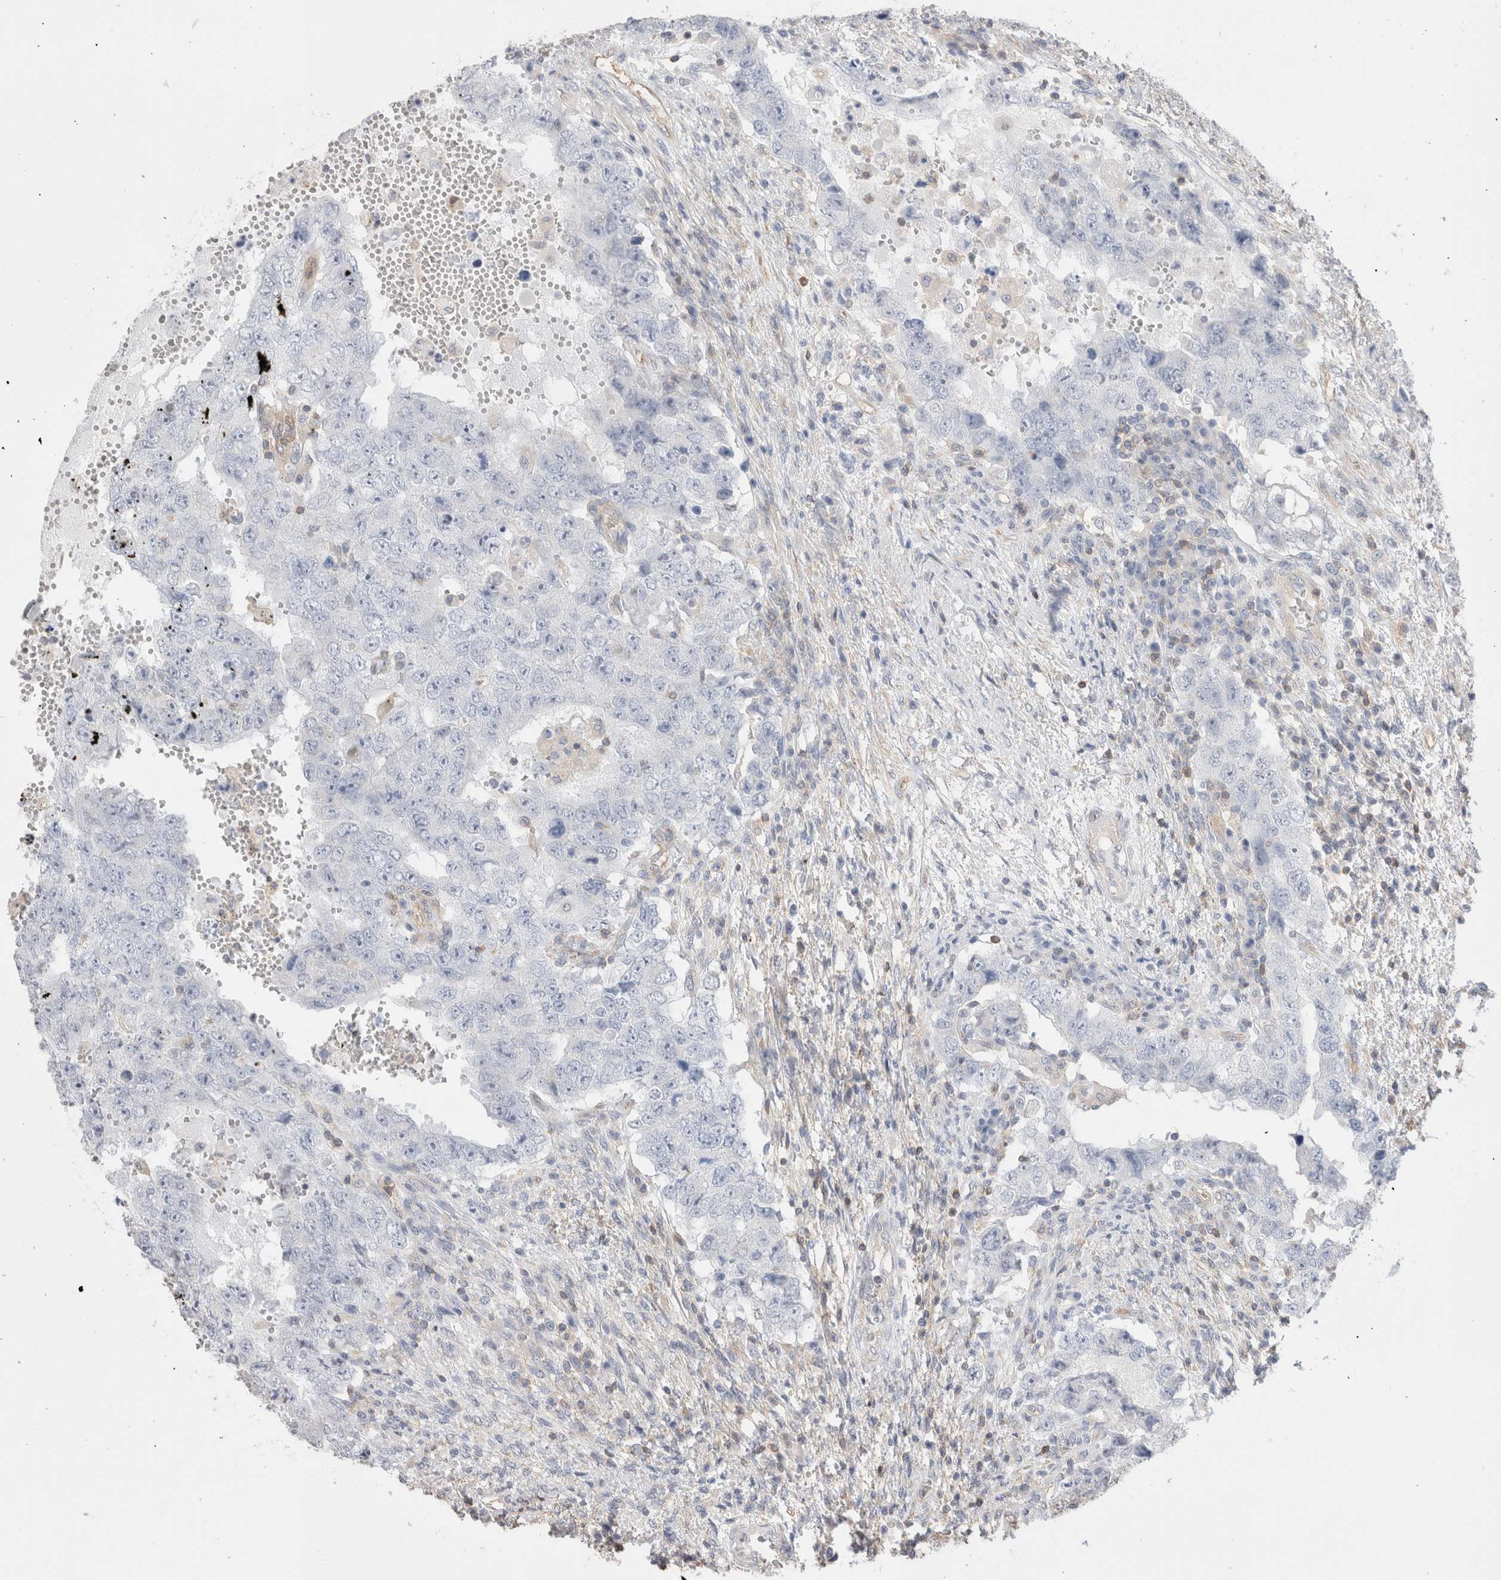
{"staining": {"intensity": "negative", "quantity": "none", "location": "none"}, "tissue": "testis cancer", "cell_type": "Tumor cells", "image_type": "cancer", "snomed": [{"axis": "morphology", "description": "Carcinoma, Embryonal, NOS"}, {"axis": "topography", "description": "Testis"}], "caption": "Testis embryonal carcinoma was stained to show a protein in brown. There is no significant expression in tumor cells.", "gene": "CAPN2", "patient": {"sex": "male", "age": 26}}